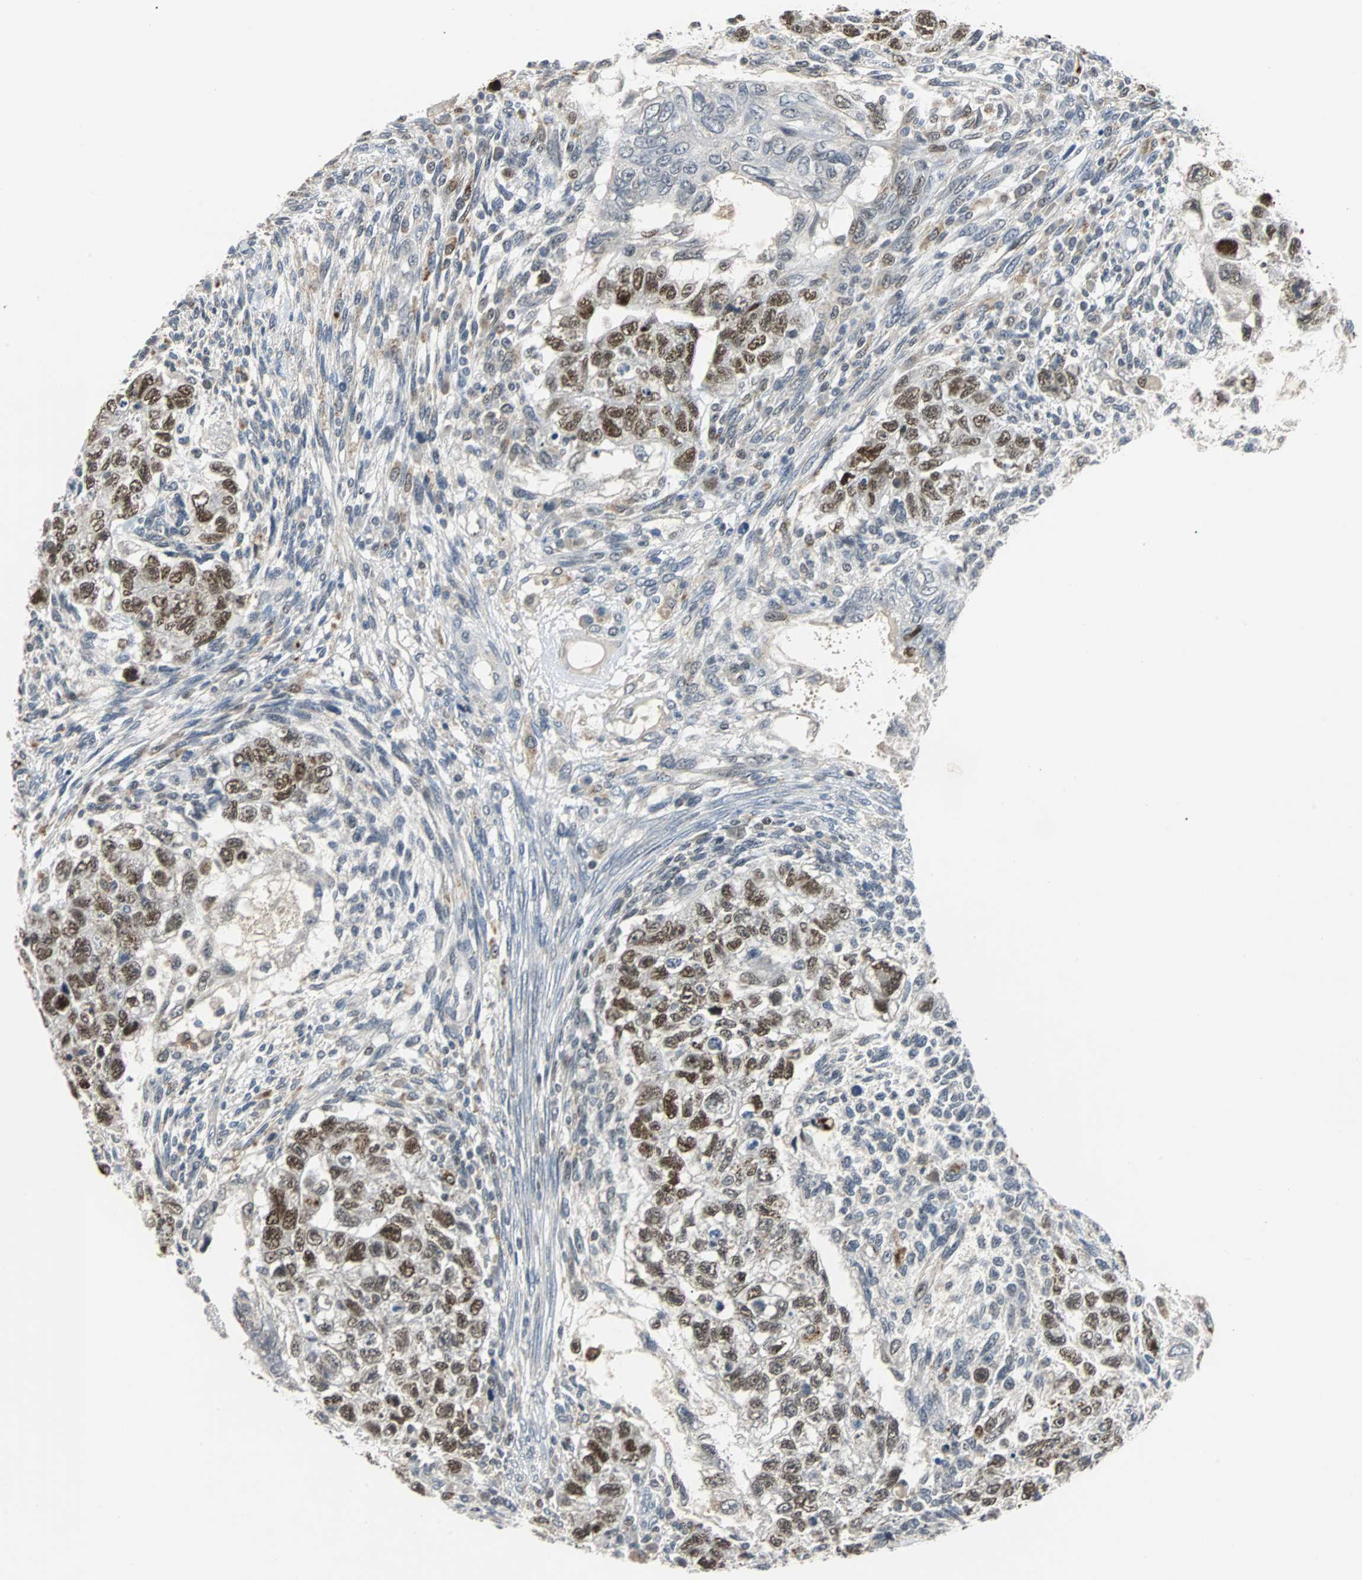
{"staining": {"intensity": "strong", "quantity": ">75%", "location": "nuclear"}, "tissue": "testis cancer", "cell_type": "Tumor cells", "image_type": "cancer", "snomed": [{"axis": "morphology", "description": "Normal tissue, NOS"}, {"axis": "morphology", "description": "Carcinoma, Embryonal, NOS"}, {"axis": "topography", "description": "Testis"}], "caption": "Immunohistochemistry (IHC) photomicrograph of neoplastic tissue: embryonal carcinoma (testis) stained using immunohistochemistry reveals high levels of strong protein expression localized specifically in the nuclear of tumor cells, appearing as a nuclear brown color.", "gene": "HLX", "patient": {"sex": "male", "age": 36}}